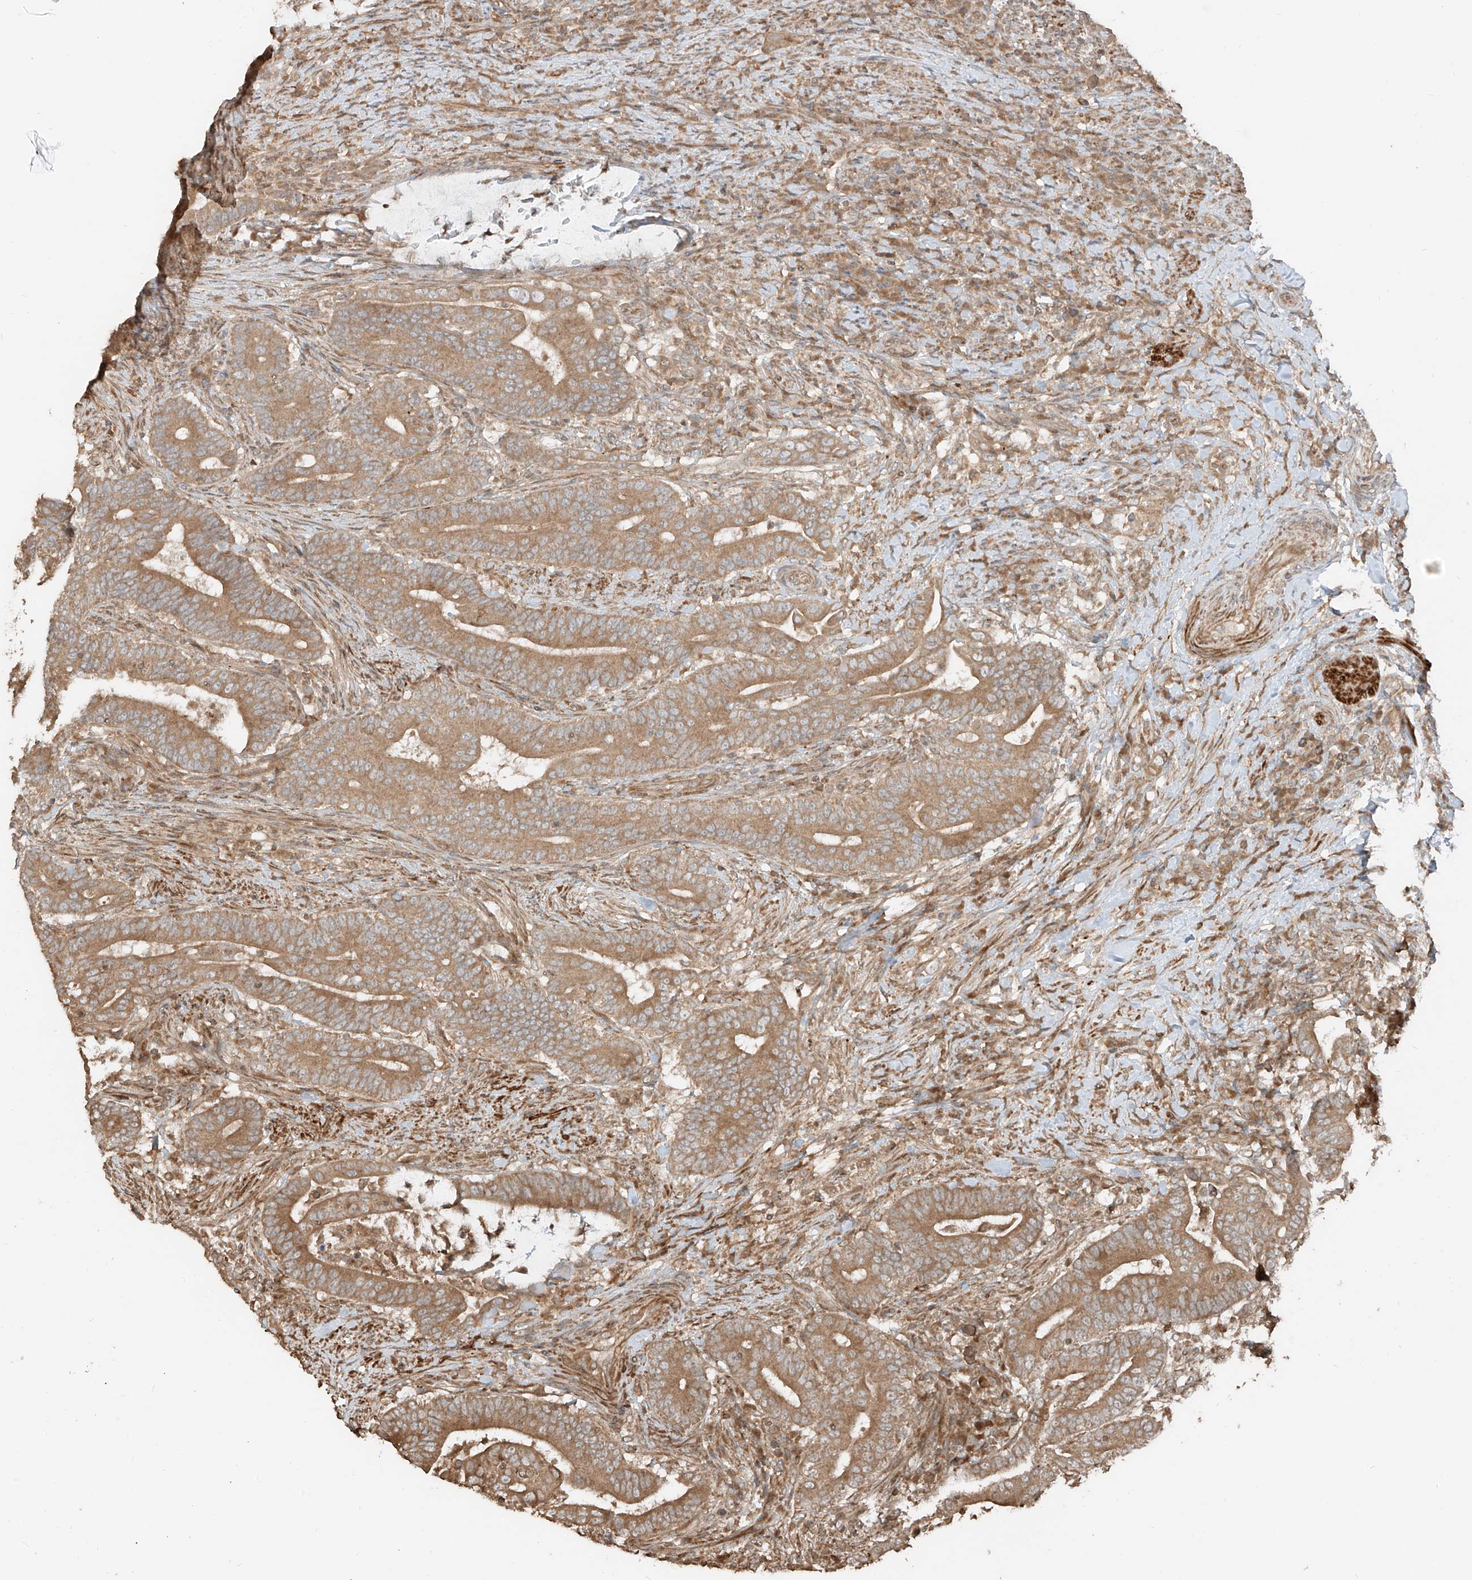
{"staining": {"intensity": "moderate", "quantity": ">75%", "location": "cytoplasmic/membranous"}, "tissue": "colorectal cancer", "cell_type": "Tumor cells", "image_type": "cancer", "snomed": [{"axis": "morphology", "description": "Adenocarcinoma, NOS"}, {"axis": "topography", "description": "Colon"}], "caption": "Moderate cytoplasmic/membranous staining is appreciated in approximately >75% of tumor cells in adenocarcinoma (colorectal). The protein of interest is stained brown, and the nuclei are stained in blue (DAB IHC with brightfield microscopy, high magnification).", "gene": "ANKZF1", "patient": {"sex": "female", "age": 66}}